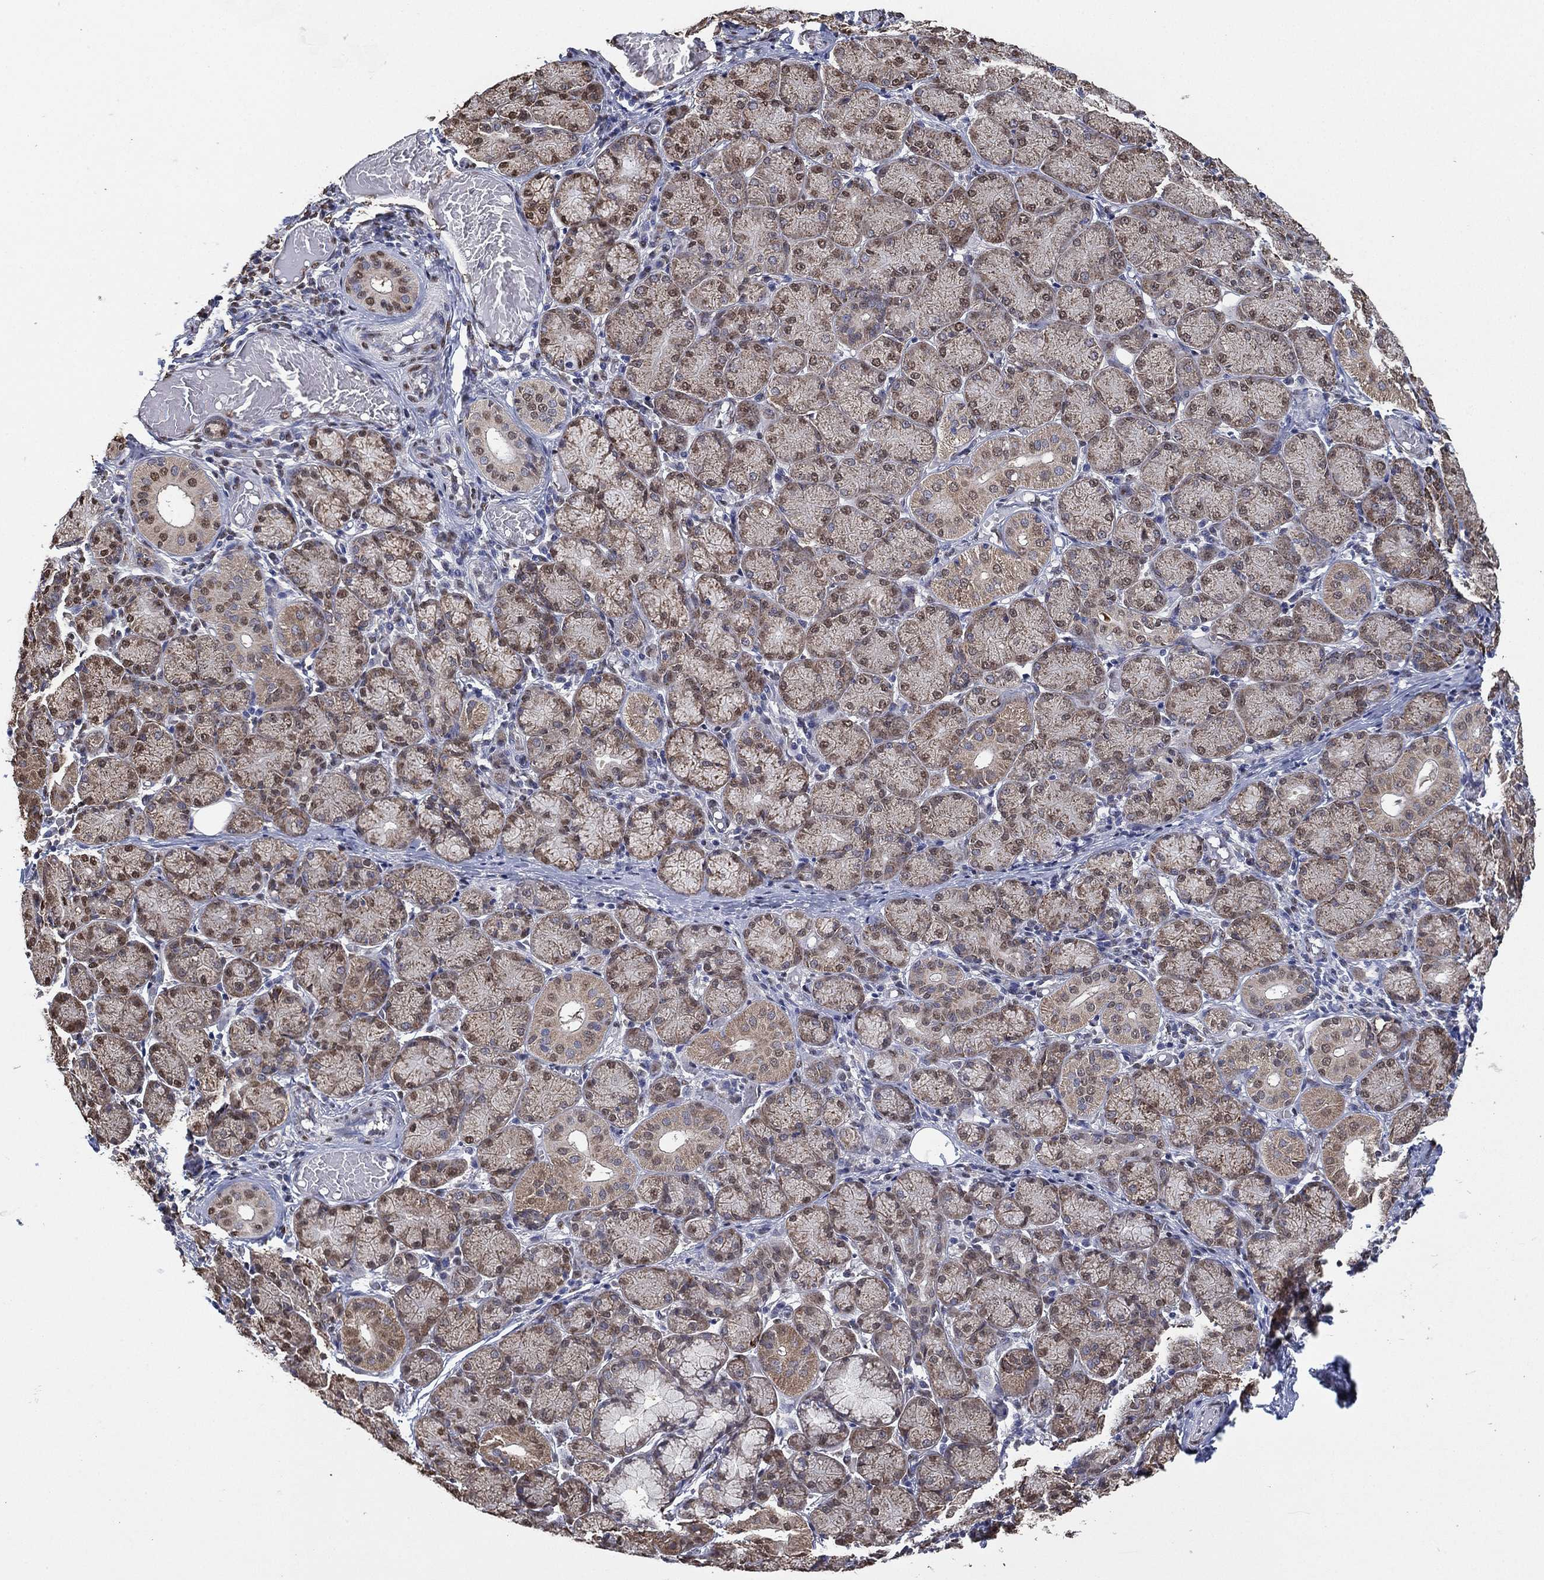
{"staining": {"intensity": "moderate", "quantity": "25%-75%", "location": "cytoplasmic/membranous,nuclear"}, "tissue": "salivary gland", "cell_type": "Glandular cells", "image_type": "normal", "snomed": [{"axis": "morphology", "description": "Normal tissue, NOS"}, {"axis": "topography", "description": "Salivary gland"}, {"axis": "topography", "description": "Peripheral nerve tissue"}], "caption": "Moderate cytoplasmic/membranous,nuclear positivity for a protein is identified in about 25%-75% of glandular cells of normal salivary gland using IHC.", "gene": "ALDH7A1", "patient": {"sex": "female", "age": 24}}